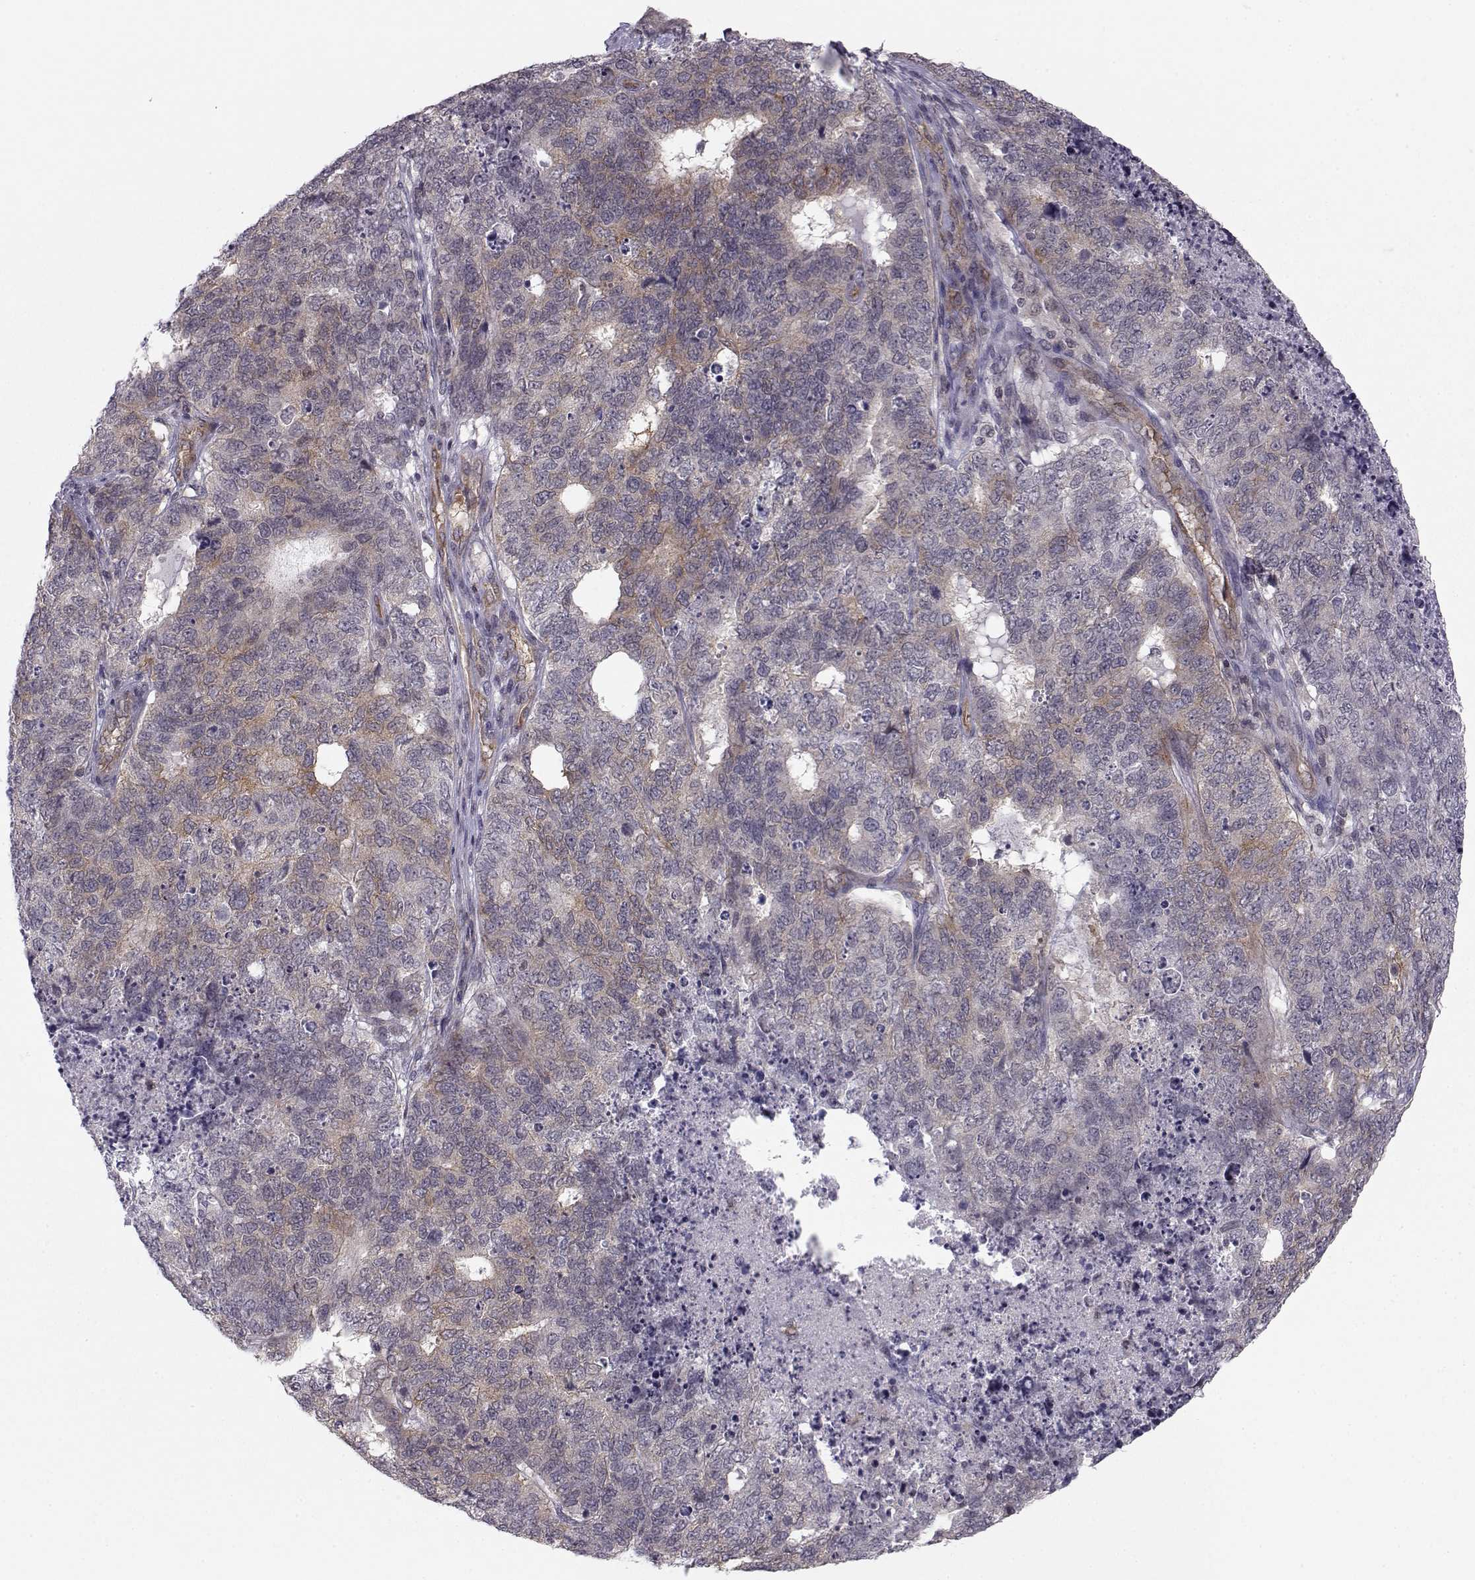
{"staining": {"intensity": "moderate", "quantity": "25%-75%", "location": "cytoplasmic/membranous"}, "tissue": "cervical cancer", "cell_type": "Tumor cells", "image_type": "cancer", "snomed": [{"axis": "morphology", "description": "Squamous cell carcinoma, NOS"}, {"axis": "topography", "description": "Cervix"}], "caption": "Immunohistochemical staining of human squamous cell carcinoma (cervical) displays medium levels of moderate cytoplasmic/membranous protein expression in about 25%-75% of tumor cells.", "gene": "KIF13B", "patient": {"sex": "female", "age": 63}}